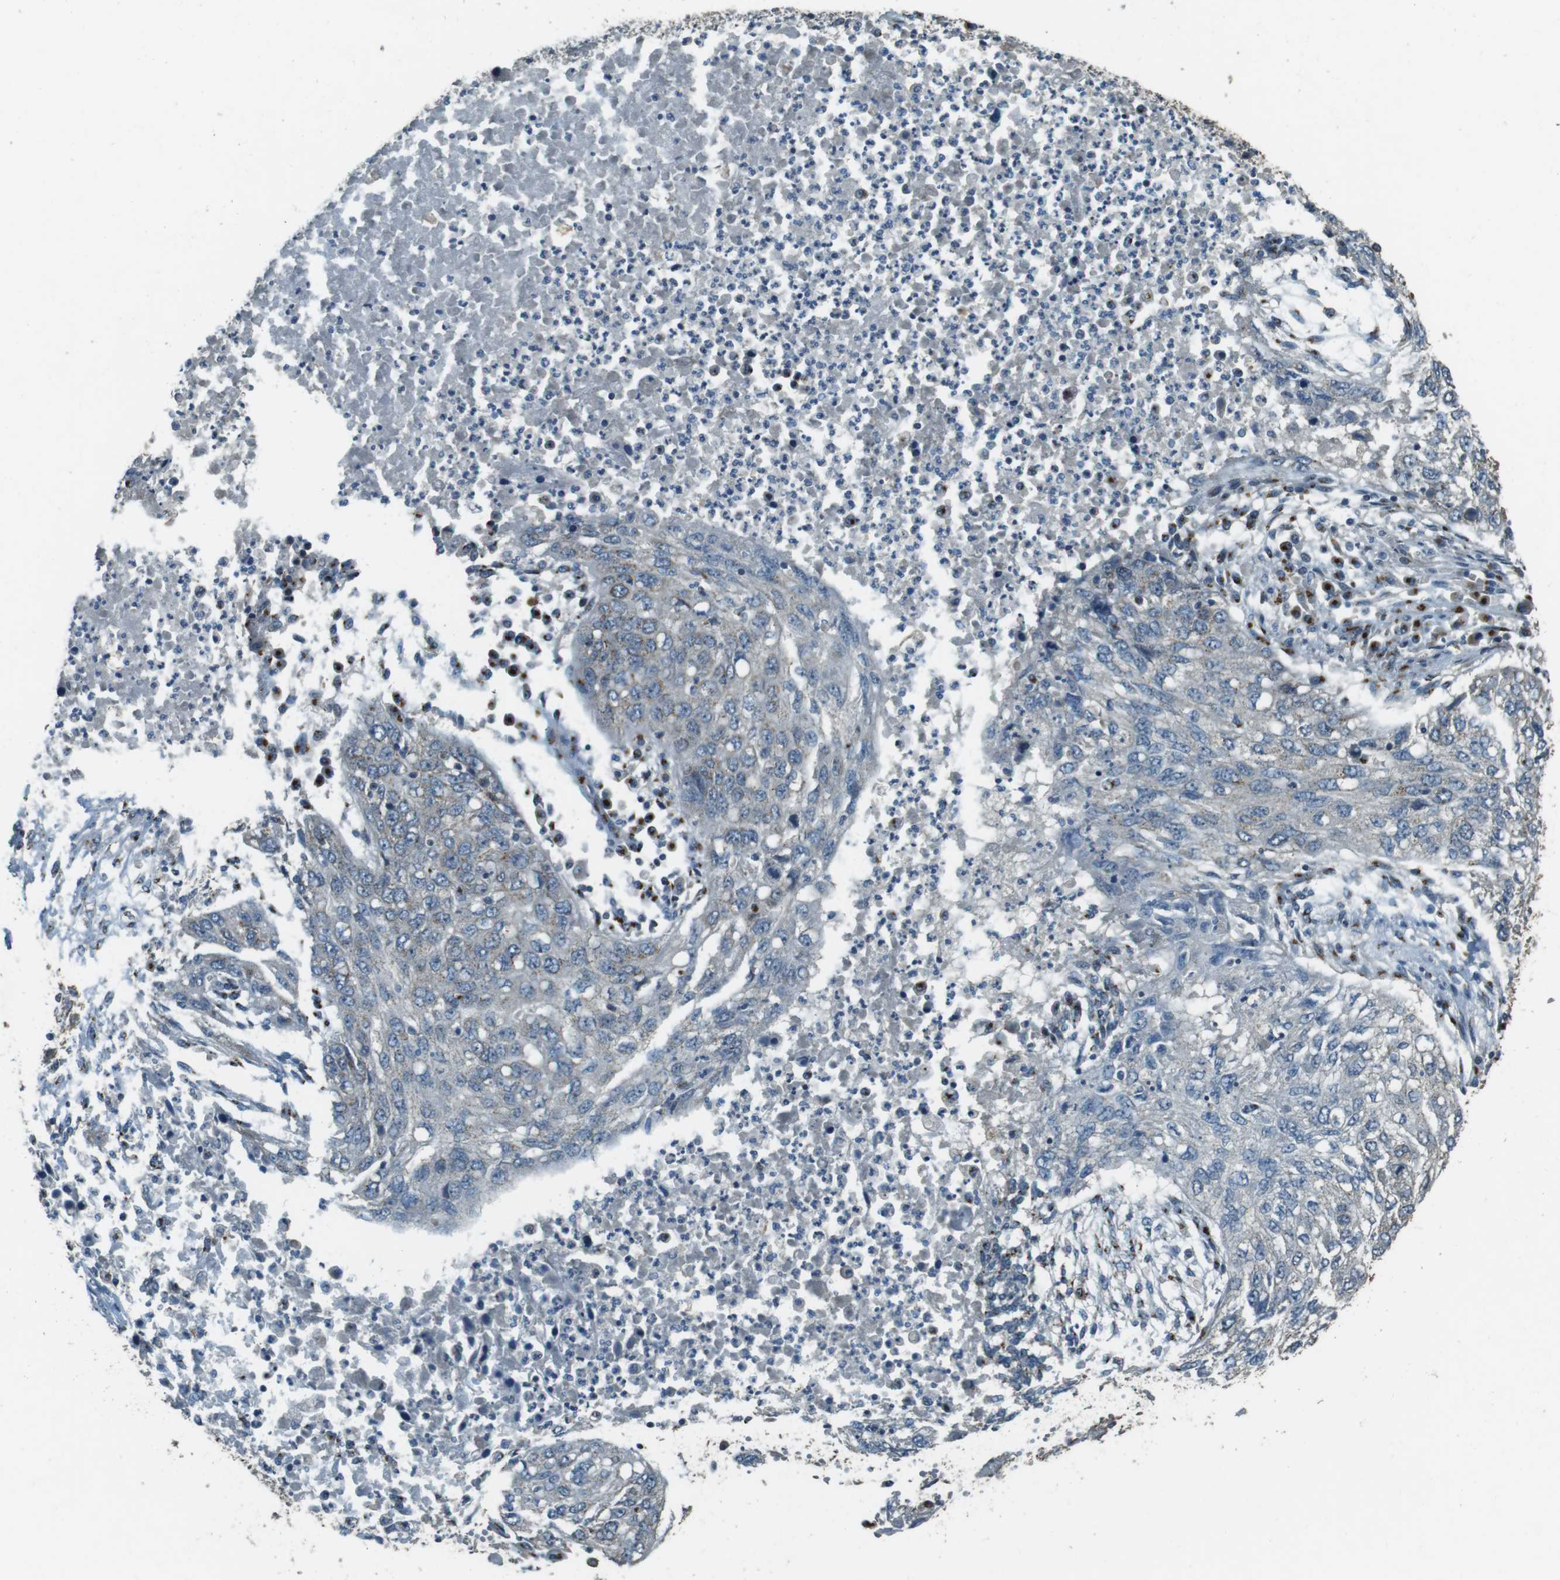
{"staining": {"intensity": "weak", "quantity": "<25%", "location": "cytoplasmic/membranous"}, "tissue": "lung cancer", "cell_type": "Tumor cells", "image_type": "cancer", "snomed": [{"axis": "morphology", "description": "Squamous cell carcinoma, NOS"}, {"axis": "topography", "description": "Lung"}], "caption": "This is a histopathology image of immunohistochemistry (IHC) staining of lung cancer (squamous cell carcinoma), which shows no staining in tumor cells.", "gene": "TMEM115", "patient": {"sex": "female", "age": 63}}